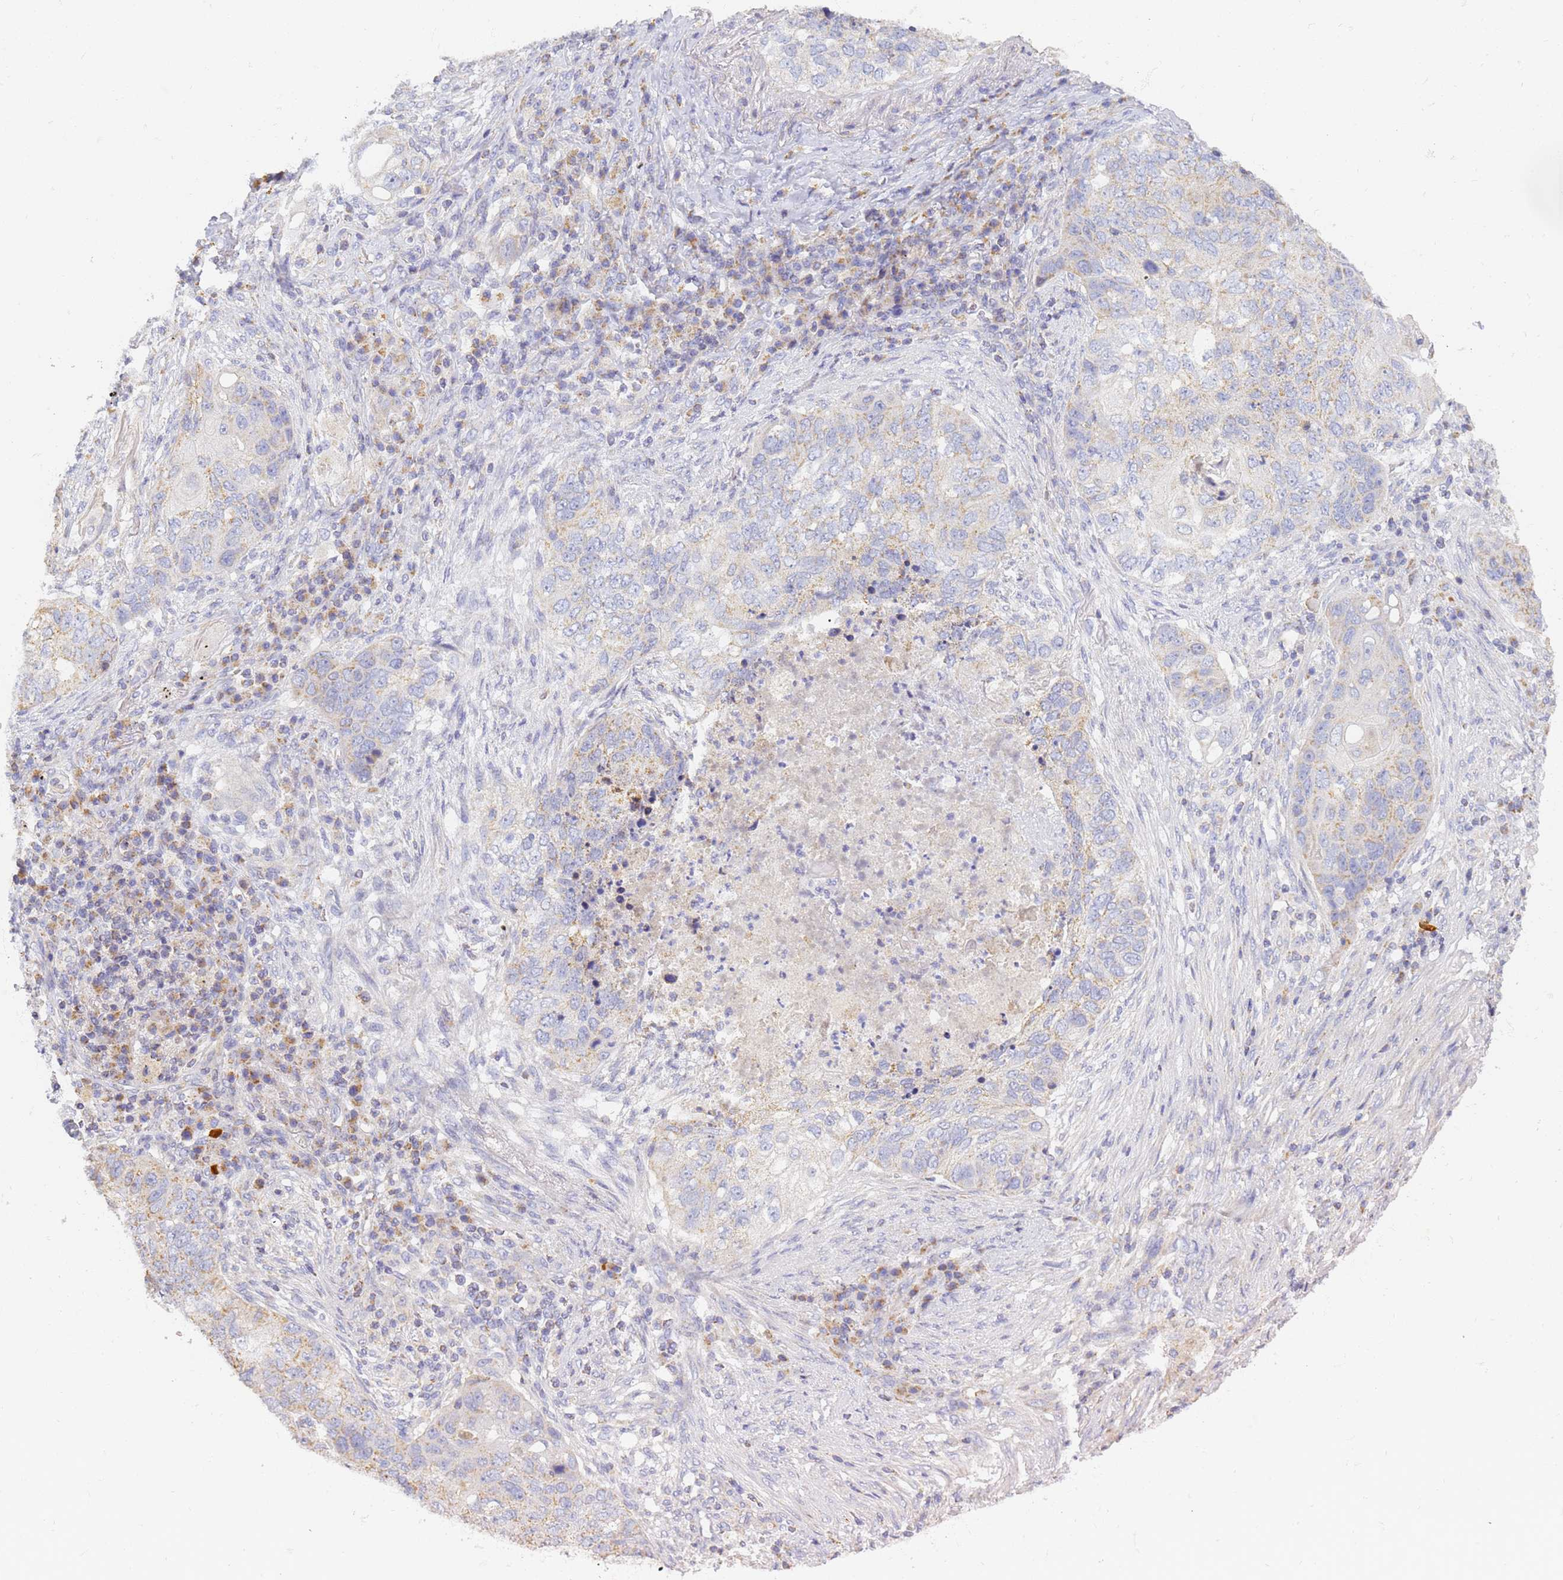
{"staining": {"intensity": "weak", "quantity": "<25%", "location": "cytoplasmic/membranous"}, "tissue": "lung cancer", "cell_type": "Tumor cells", "image_type": "cancer", "snomed": [{"axis": "morphology", "description": "Squamous cell carcinoma, NOS"}, {"axis": "topography", "description": "Lung"}], "caption": "Lung squamous cell carcinoma was stained to show a protein in brown. There is no significant expression in tumor cells. The staining was performed using DAB to visualize the protein expression in brown, while the nuclei were stained in blue with hematoxylin (Magnification: 20x).", "gene": "UTP23", "patient": {"sex": "female", "age": 63}}